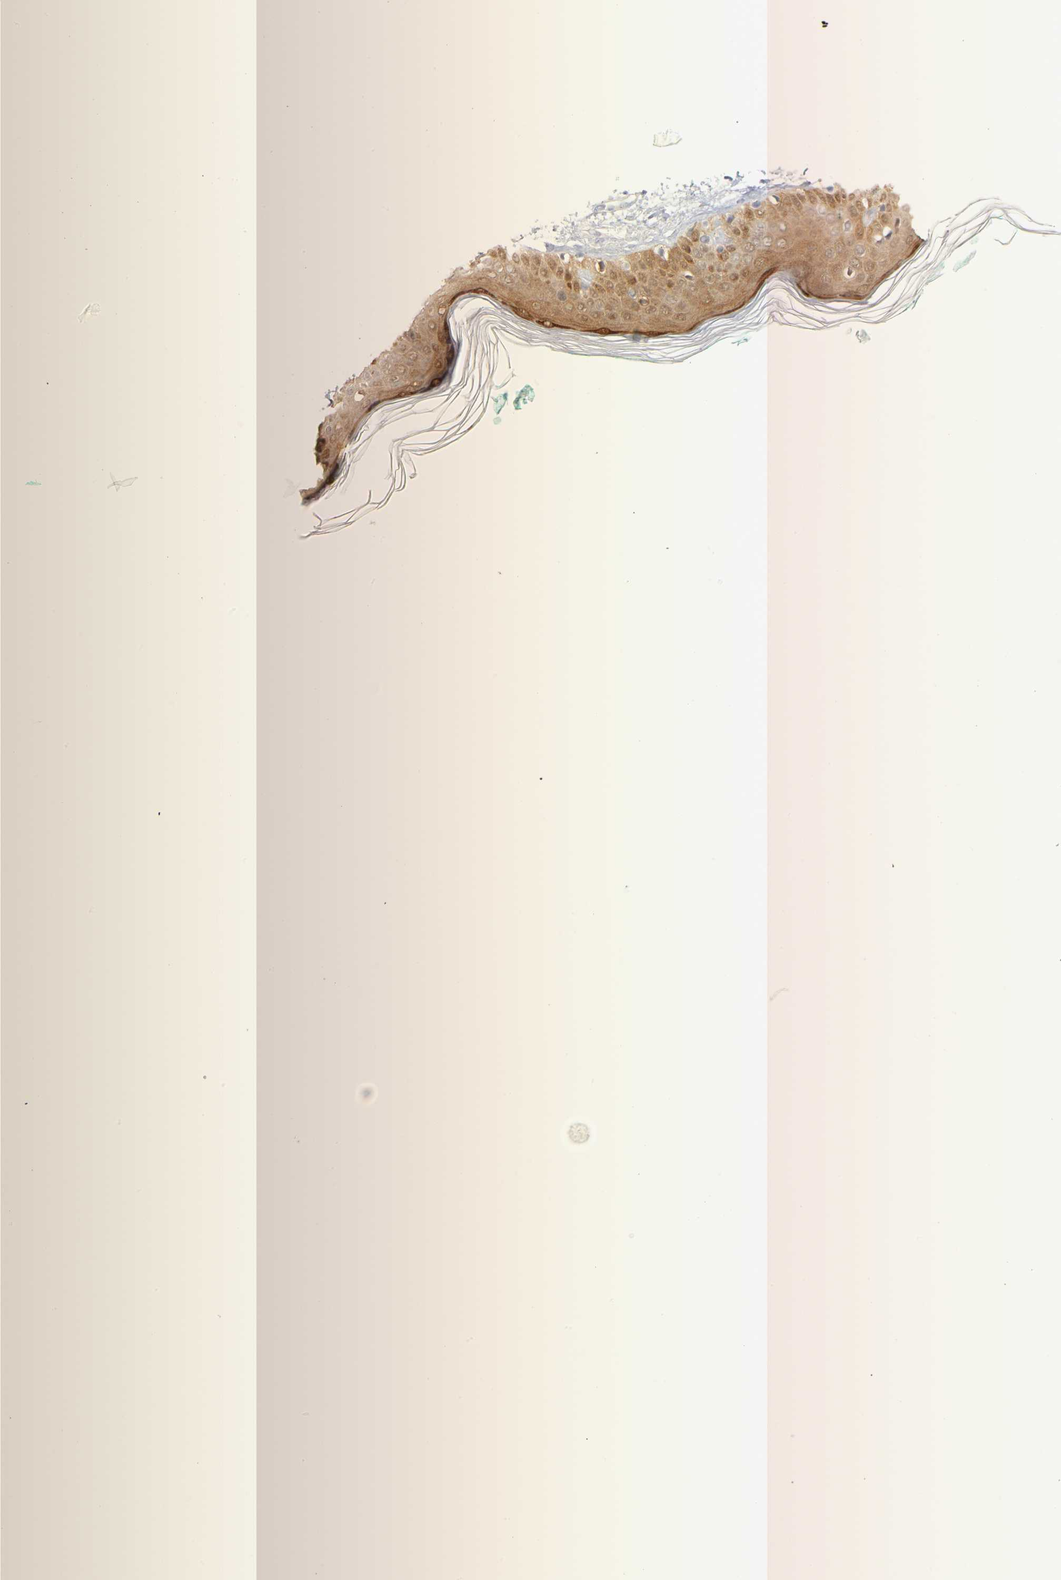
{"staining": {"intensity": "negative", "quantity": "none", "location": "none"}, "tissue": "skin", "cell_type": "Fibroblasts", "image_type": "normal", "snomed": [{"axis": "morphology", "description": "Normal tissue, NOS"}, {"axis": "topography", "description": "Skin"}], "caption": "The micrograph reveals no staining of fibroblasts in unremarkable skin. The staining was performed using DAB to visualize the protein expression in brown, while the nuclei were stained in blue with hematoxylin (Magnification: 20x).", "gene": "IL18", "patient": {"sex": "male", "age": 71}}